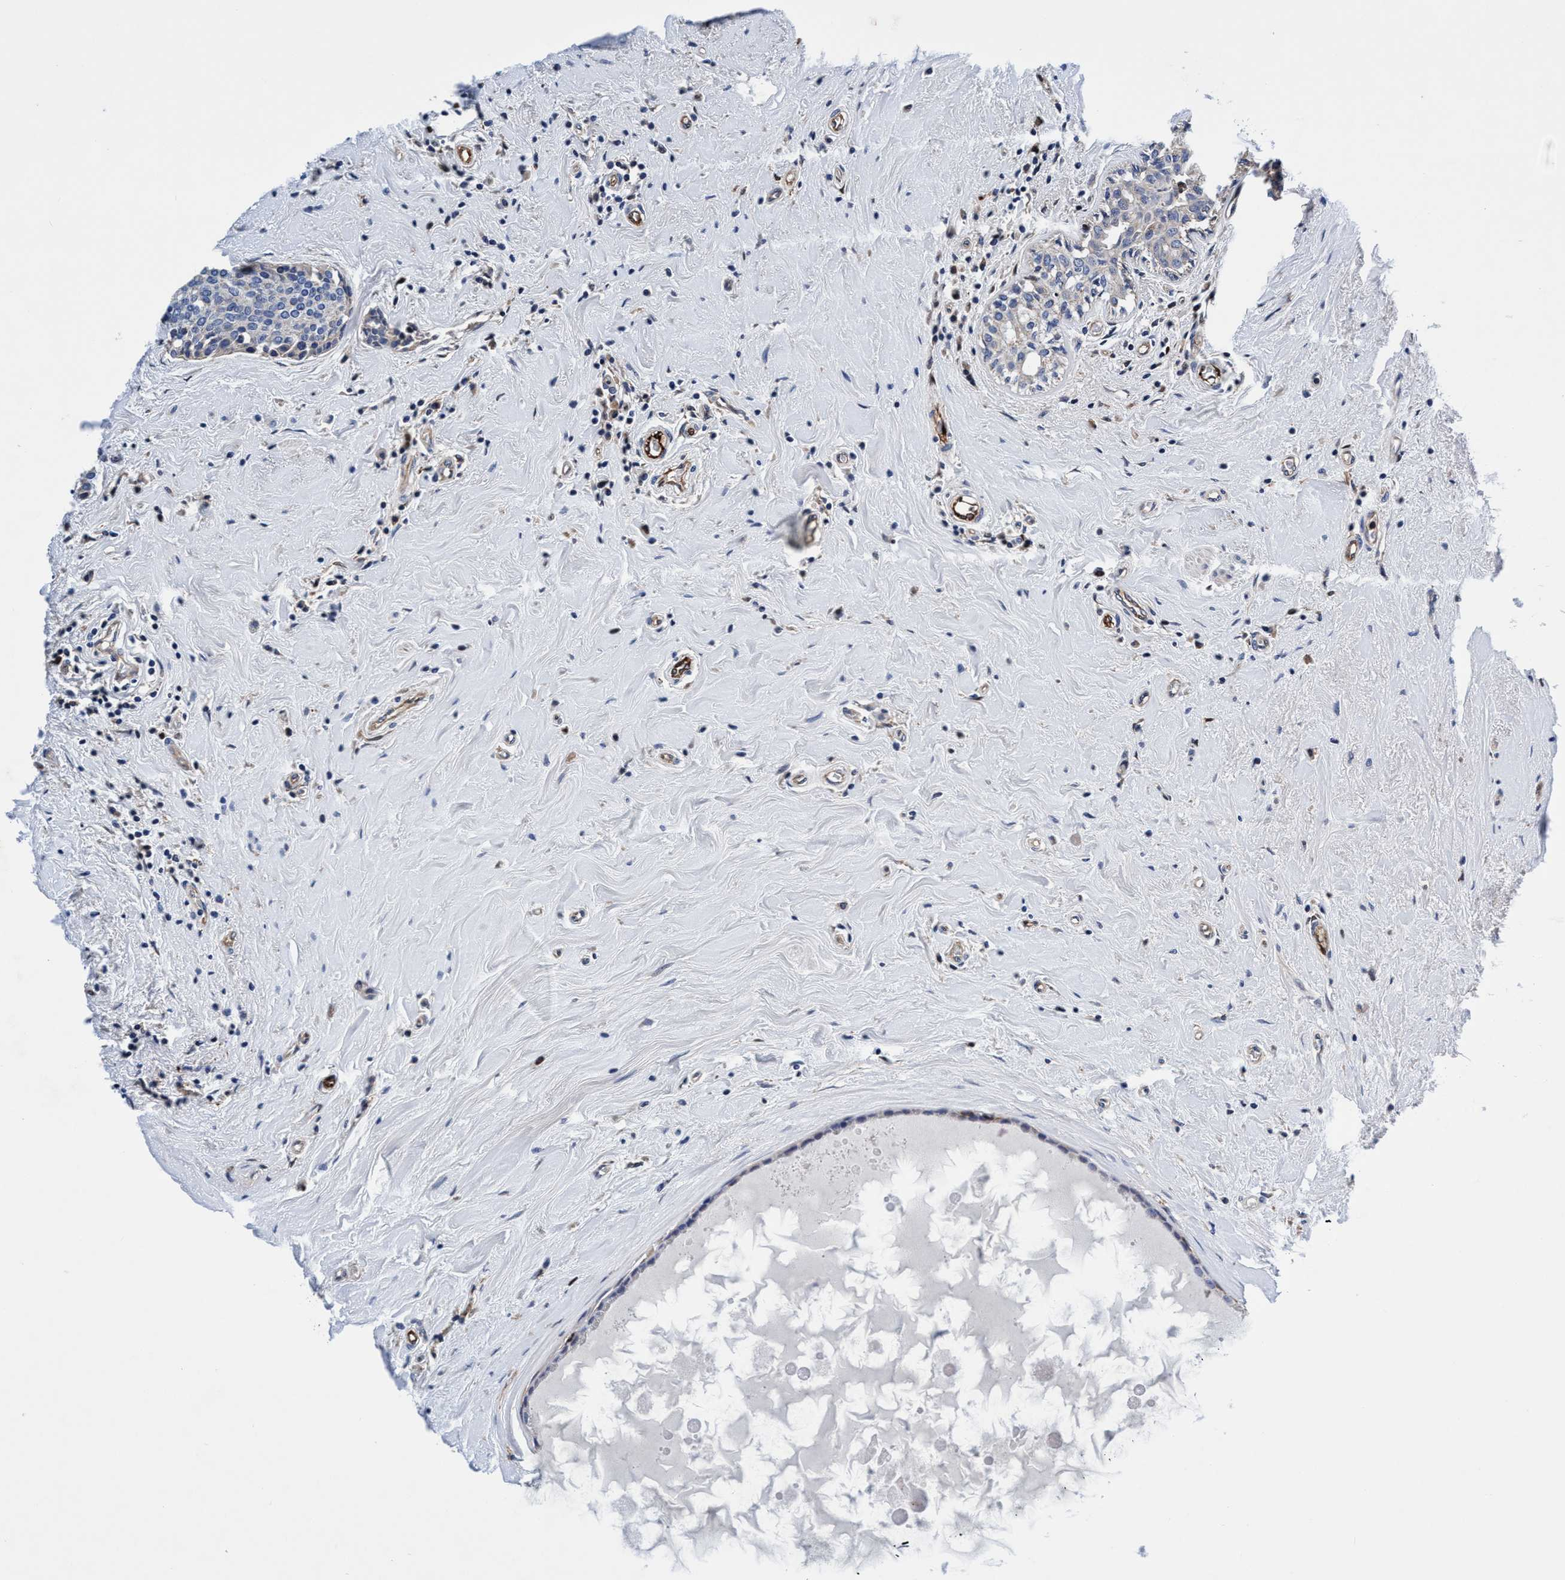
{"staining": {"intensity": "negative", "quantity": "none", "location": "none"}, "tissue": "breast cancer", "cell_type": "Tumor cells", "image_type": "cancer", "snomed": [{"axis": "morphology", "description": "Duct carcinoma"}, {"axis": "topography", "description": "Breast"}], "caption": "An IHC histopathology image of breast infiltrating ductal carcinoma is shown. There is no staining in tumor cells of breast infiltrating ductal carcinoma. (Brightfield microscopy of DAB (3,3'-diaminobenzidine) immunohistochemistry (IHC) at high magnification).", "gene": "UBALD2", "patient": {"sex": "female", "age": 55}}